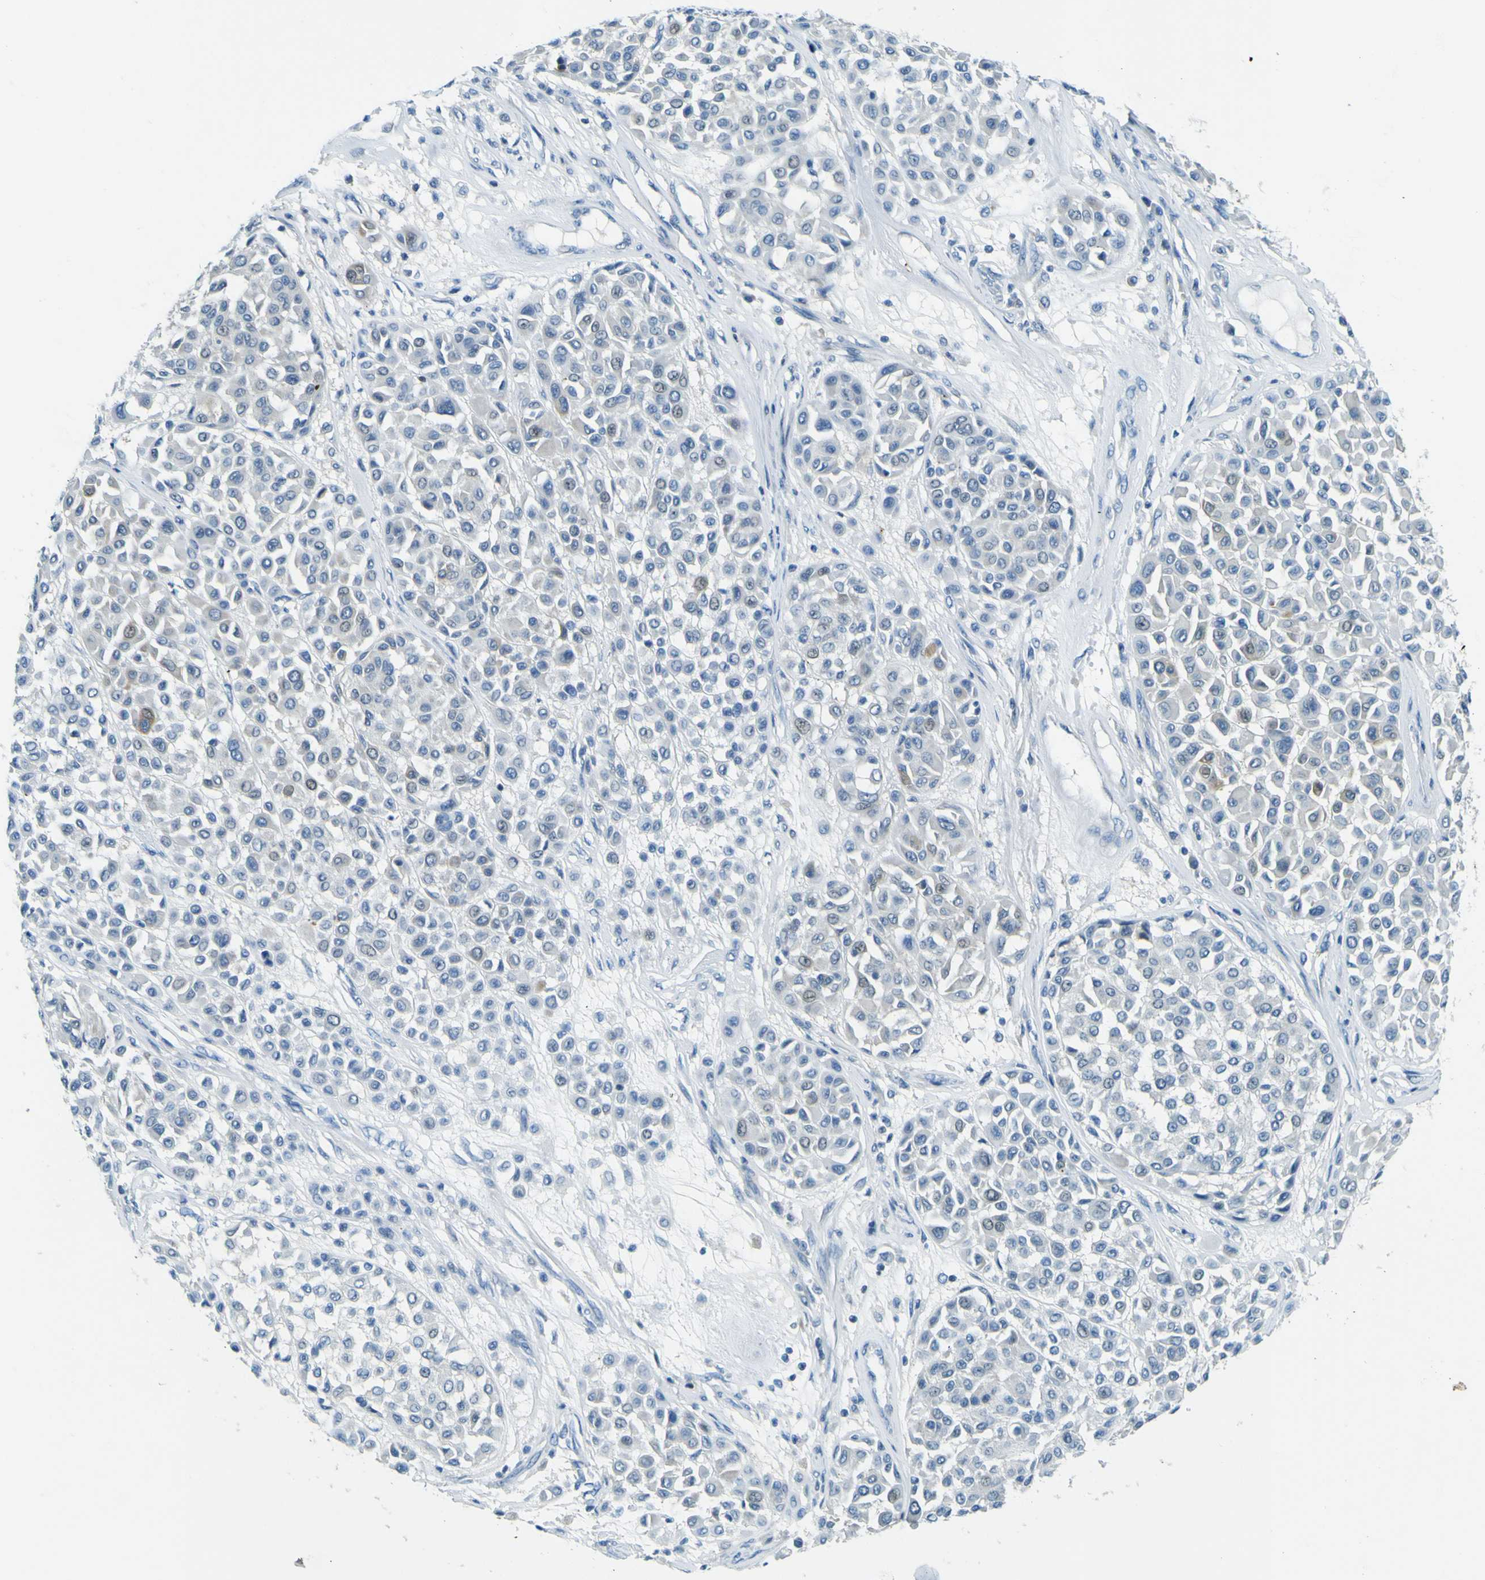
{"staining": {"intensity": "negative", "quantity": "none", "location": "none"}, "tissue": "melanoma", "cell_type": "Tumor cells", "image_type": "cancer", "snomed": [{"axis": "morphology", "description": "Malignant melanoma, Metastatic site"}, {"axis": "topography", "description": "Soft tissue"}], "caption": "The image reveals no significant expression in tumor cells of malignant melanoma (metastatic site).", "gene": "SORCS1", "patient": {"sex": "male", "age": 41}}